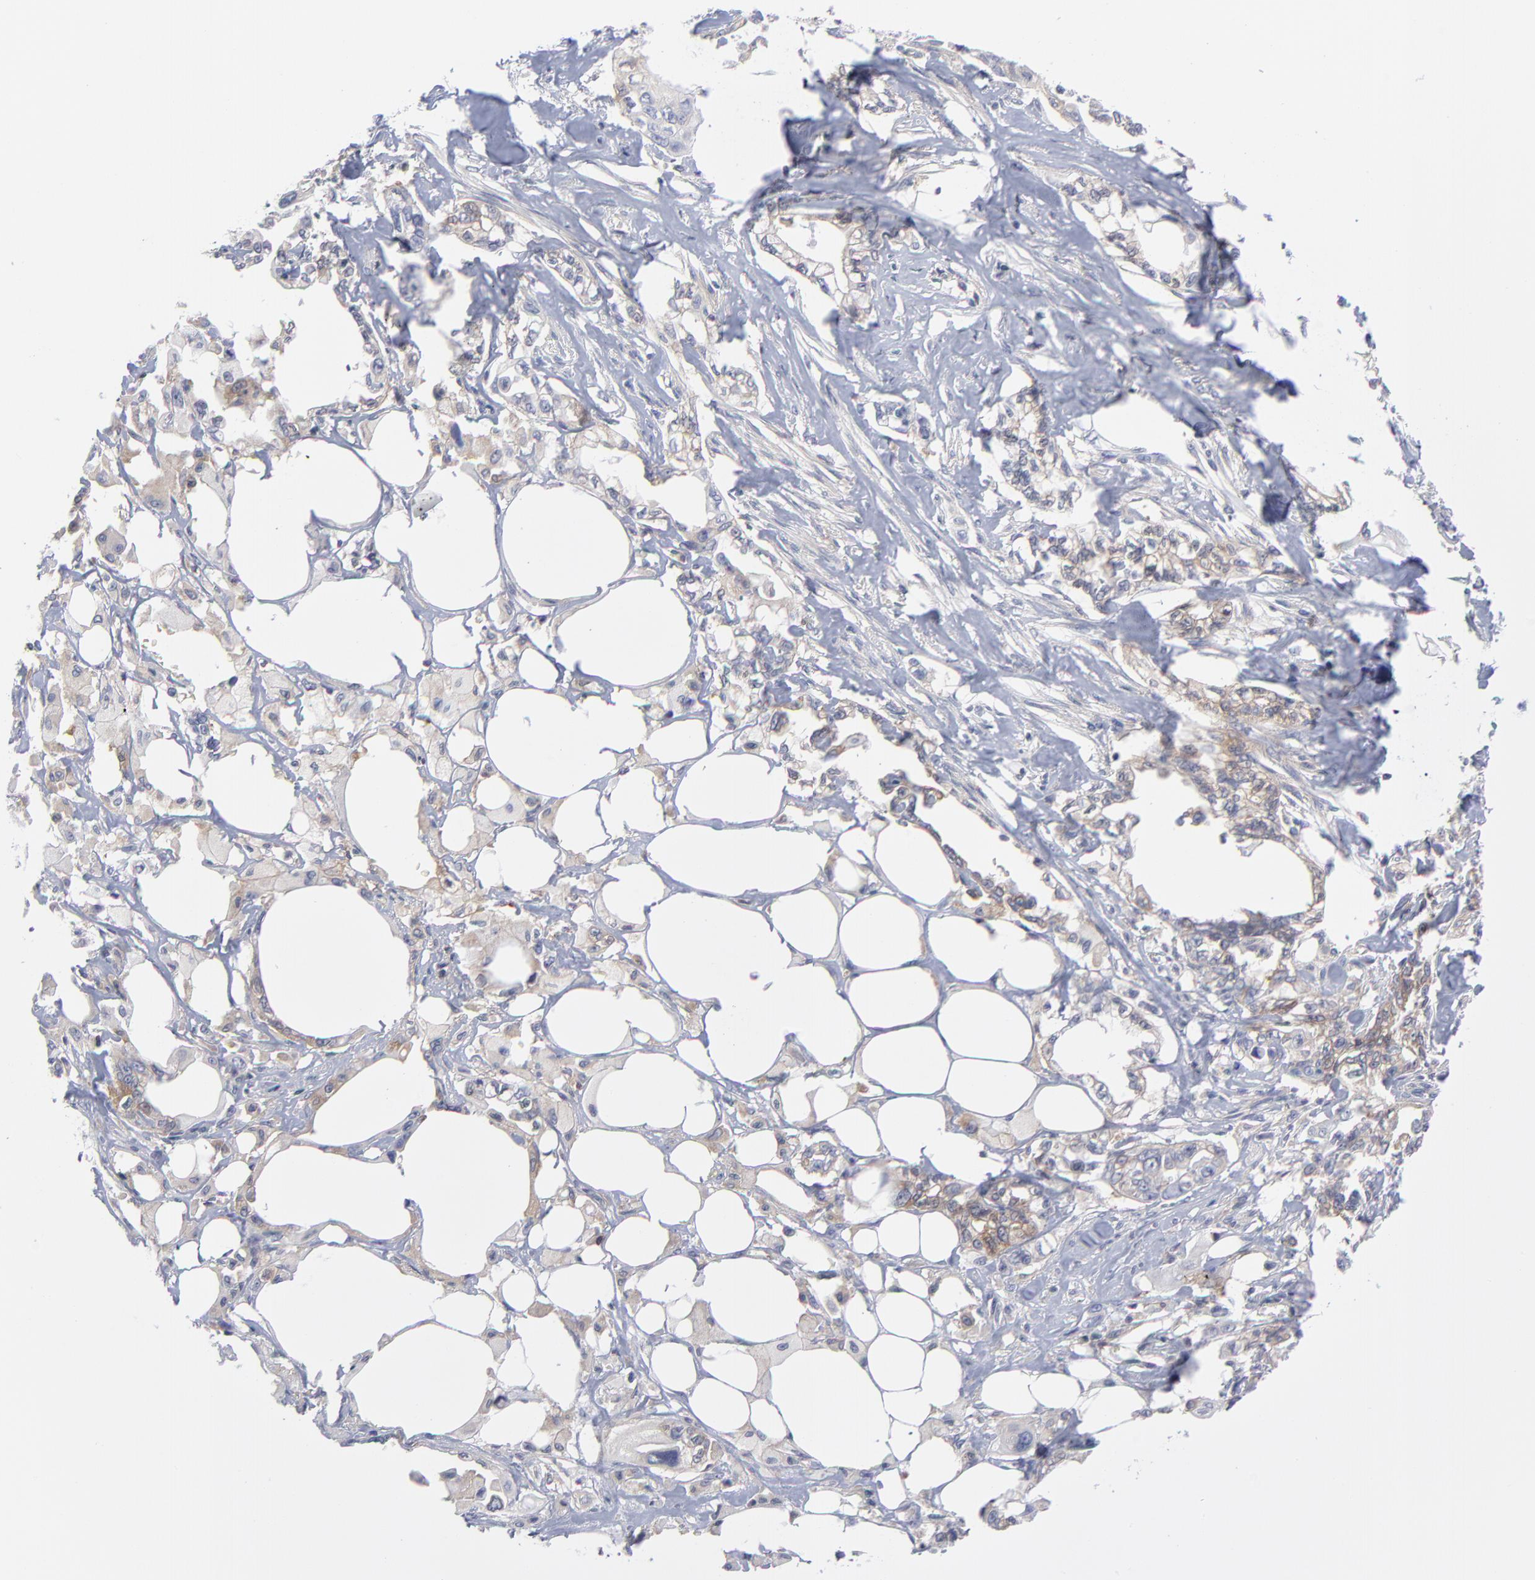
{"staining": {"intensity": "weak", "quantity": "25%-75%", "location": "cytoplasmic/membranous"}, "tissue": "pancreatic cancer", "cell_type": "Tumor cells", "image_type": "cancer", "snomed": [{"axis": "morphology", "description": "Normal tissue, NOS"}, {"axis": "topography", "description": "Pancreas"}], "caption": "Immunohistochemical staining of pancreatic cancer reveals weak cytoplasmic/membranous protein positivity in about 25%-75% of tumor cells.", "gene": "NFKBIA", "patient": {"sex": "male", "age": 42}}